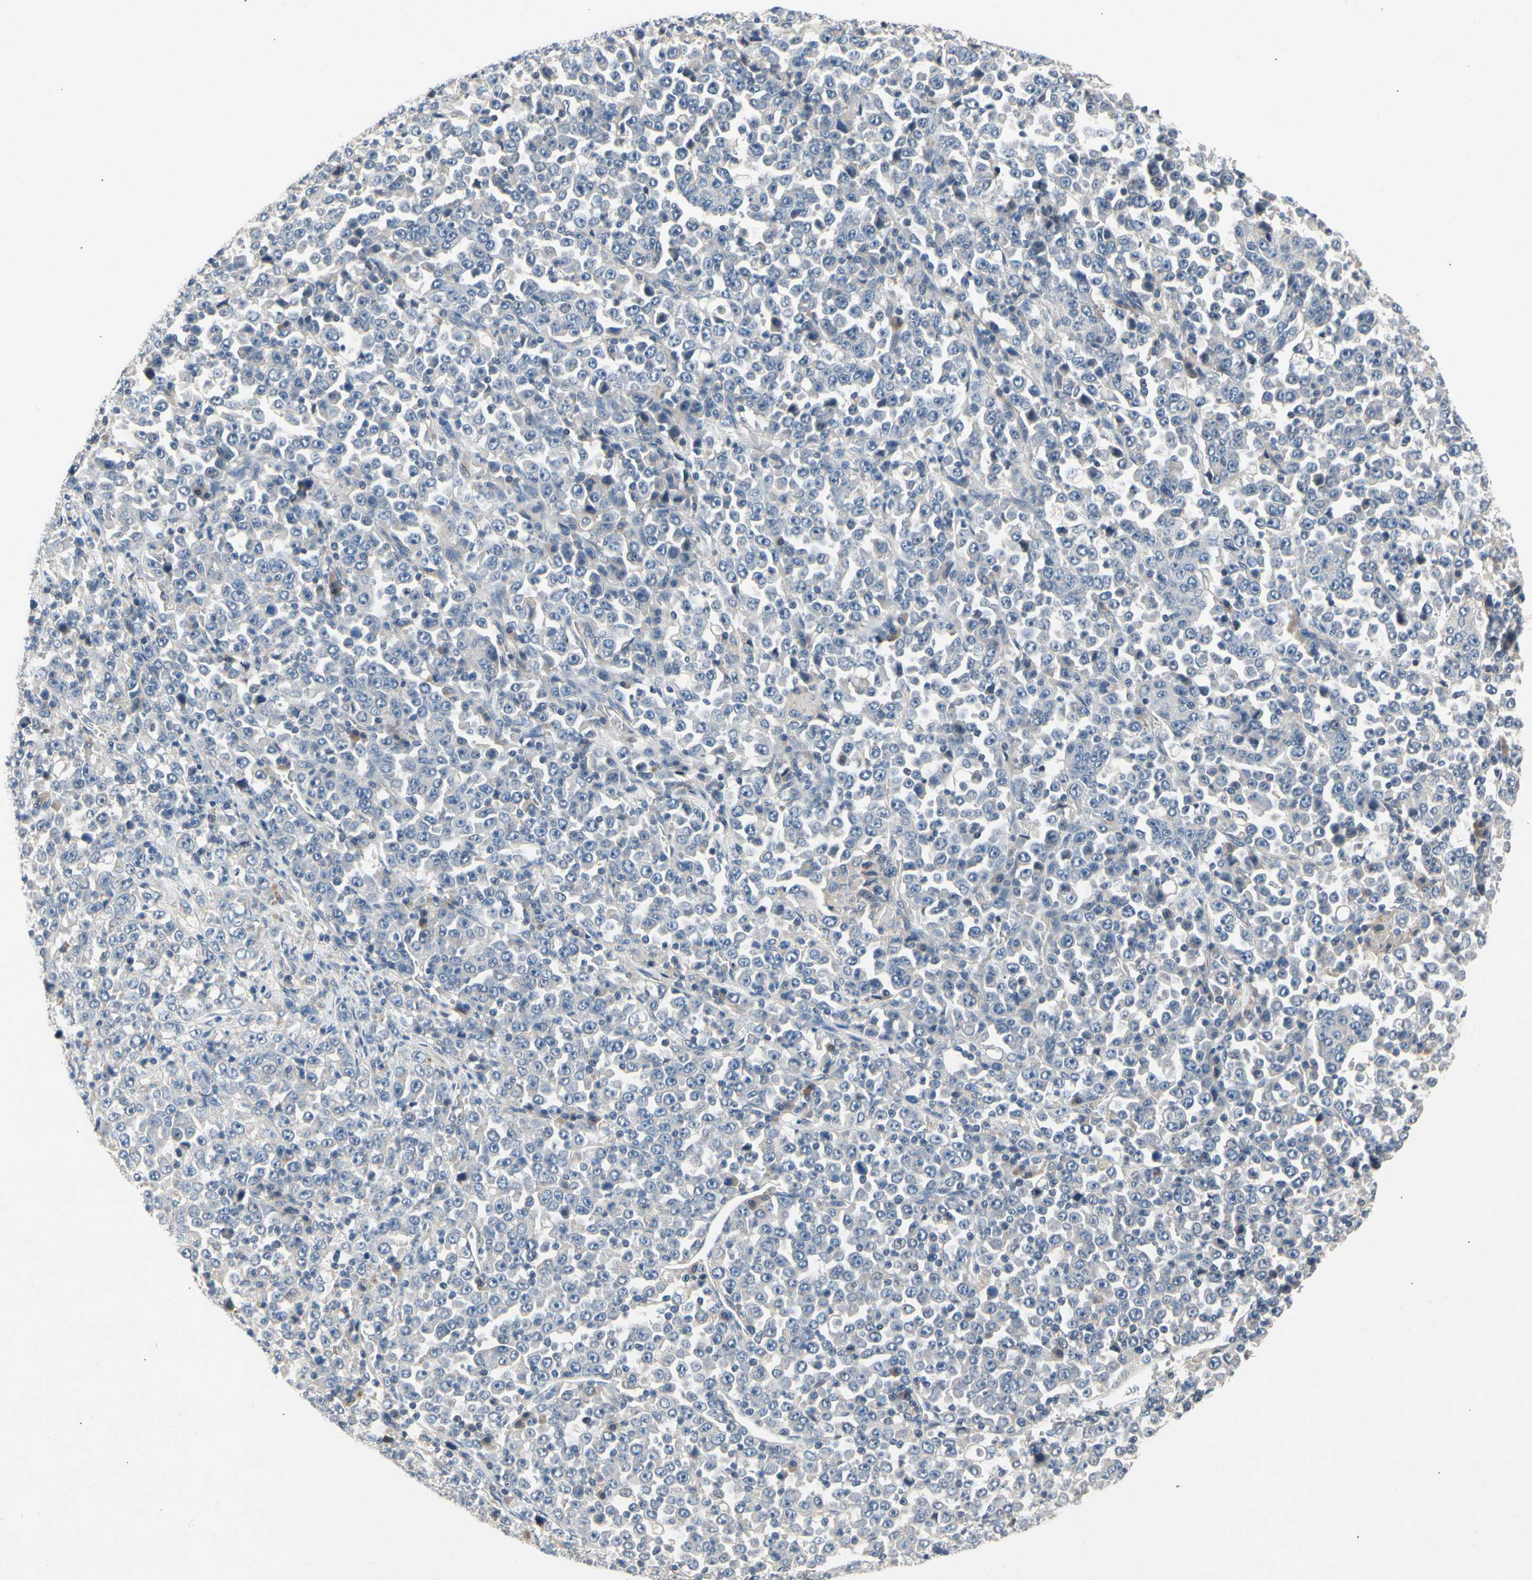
{"staining": {"intensity": "negative", "quantity": "none", "location": "none"}, "tissue": "stomach cancer", "cell_type": "Tumor cells", "image_type": "cancer", "snomed": [{"axis": "morphology", "description": "Normal tissue, NOS"}, {"axis": "morphology", "description": "Adenocarcinoma, NOS"}, {"axis": "topography", "description": "Stomach, upper"}, {"axis": "topography", "description": "Stomach"}], "caption": "An immunohistochemistry (IHC) micrograph of stomach cancer (adenocarcinoma) is shown. There is no staining in tumor cells of stomach cancer (adenocarcinoma).", "gene": "ALPL", "patient": {"sex": "male", "age": 59}}